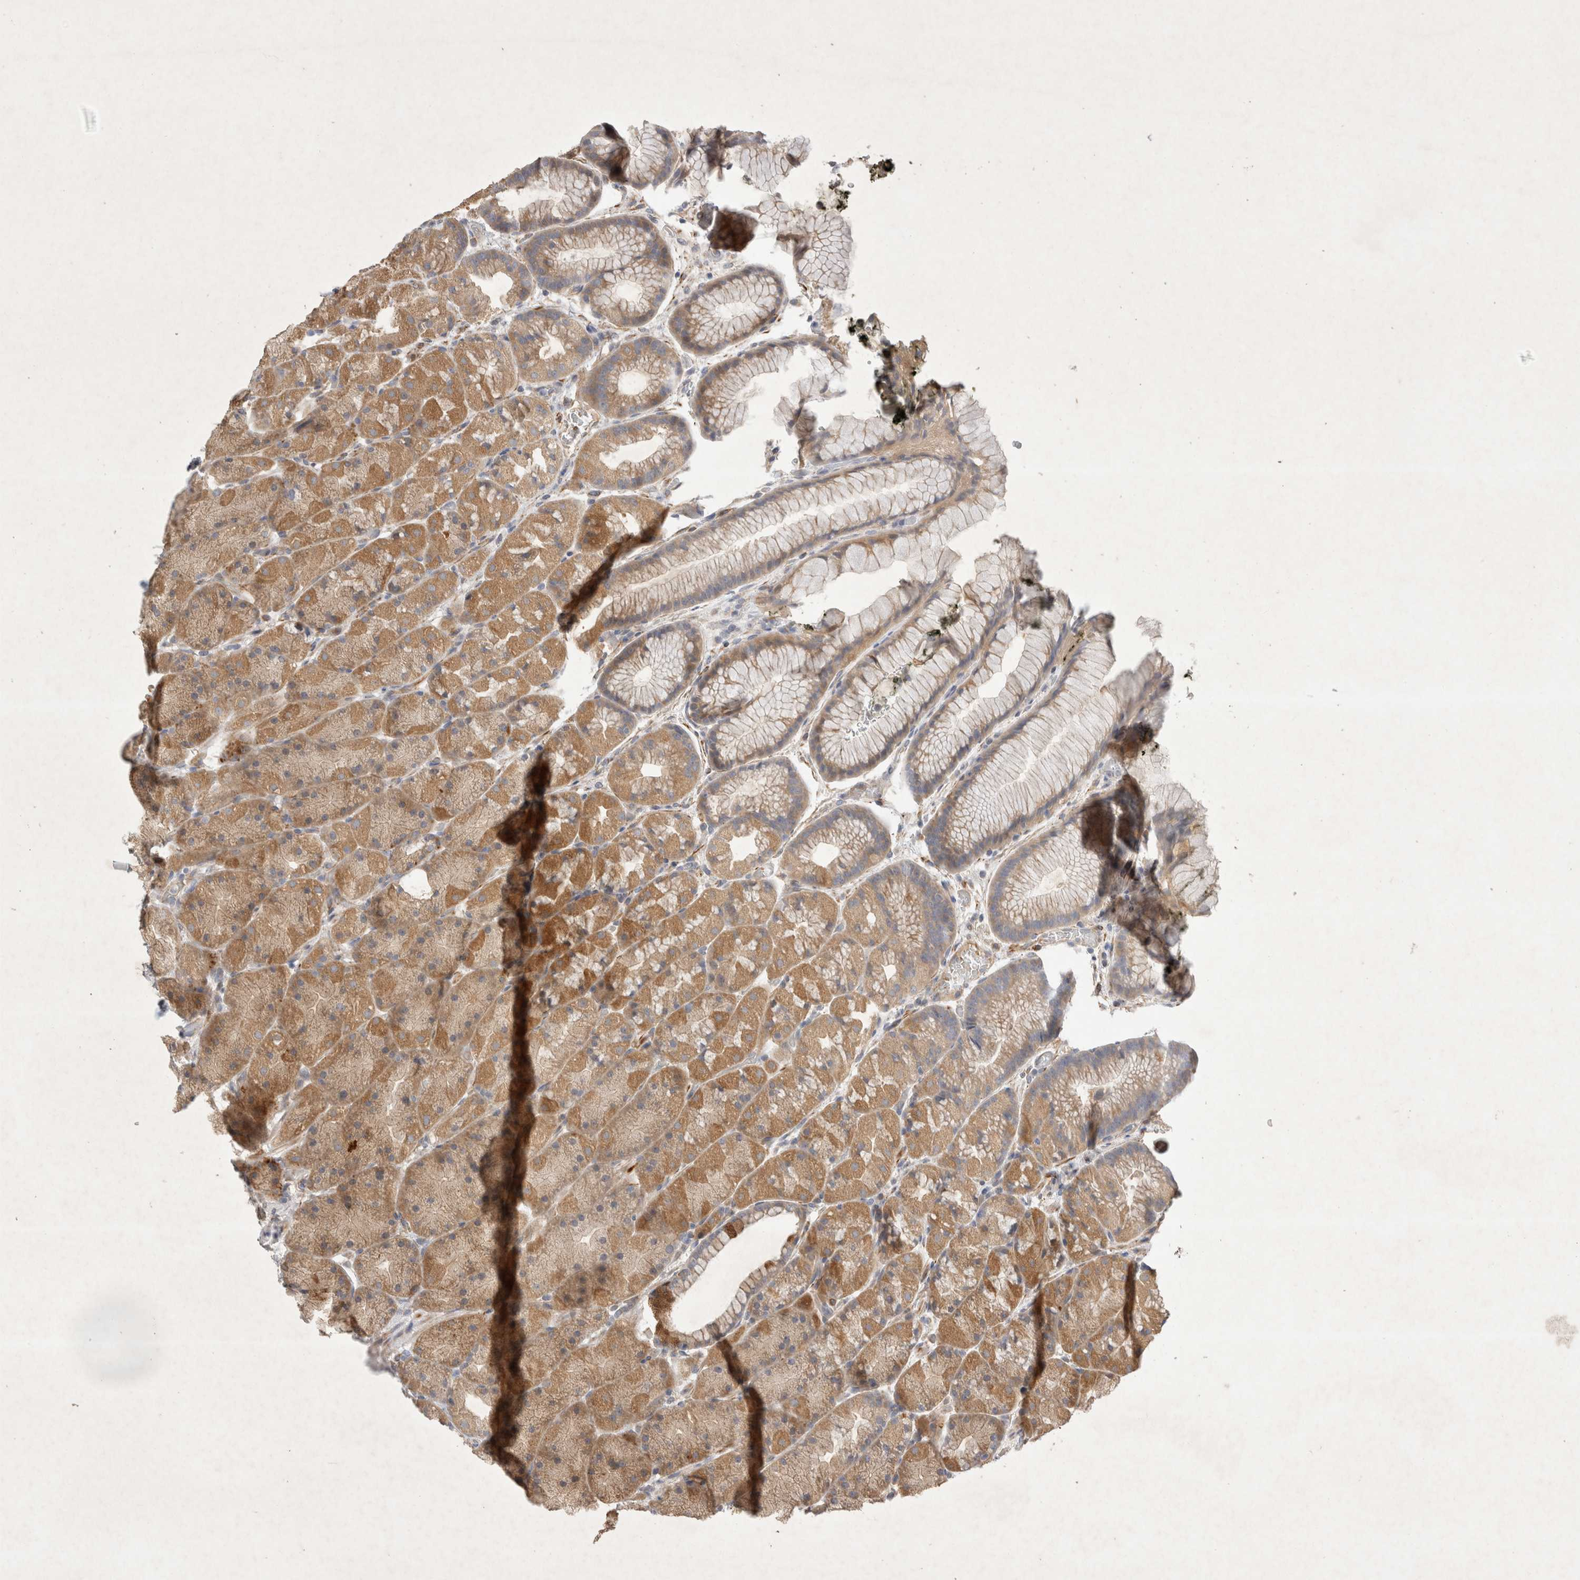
{"staining": {"intensity": "strong", "quantity": "25%-75%", "location": "cytoplasmic/membranous"}, "tissue": "stomach", "cell_type": "Glandular cells", "image_type": "normal", "snomed": [{"axis": "morphology", "description": "Normal tissue, NOS"}, {"axis": "topography", "description": "Stomach, upper"}, {"axis": "topography", "description": "Stomach"}], "caption": "Immunohistochemical staining of normal human stomach displays strong cytoplasmic/membranous protein staining in approximately 25%-75% of glandular cells.", "gene": "NMU", "patient": {"sex": "male", "age": 48}}